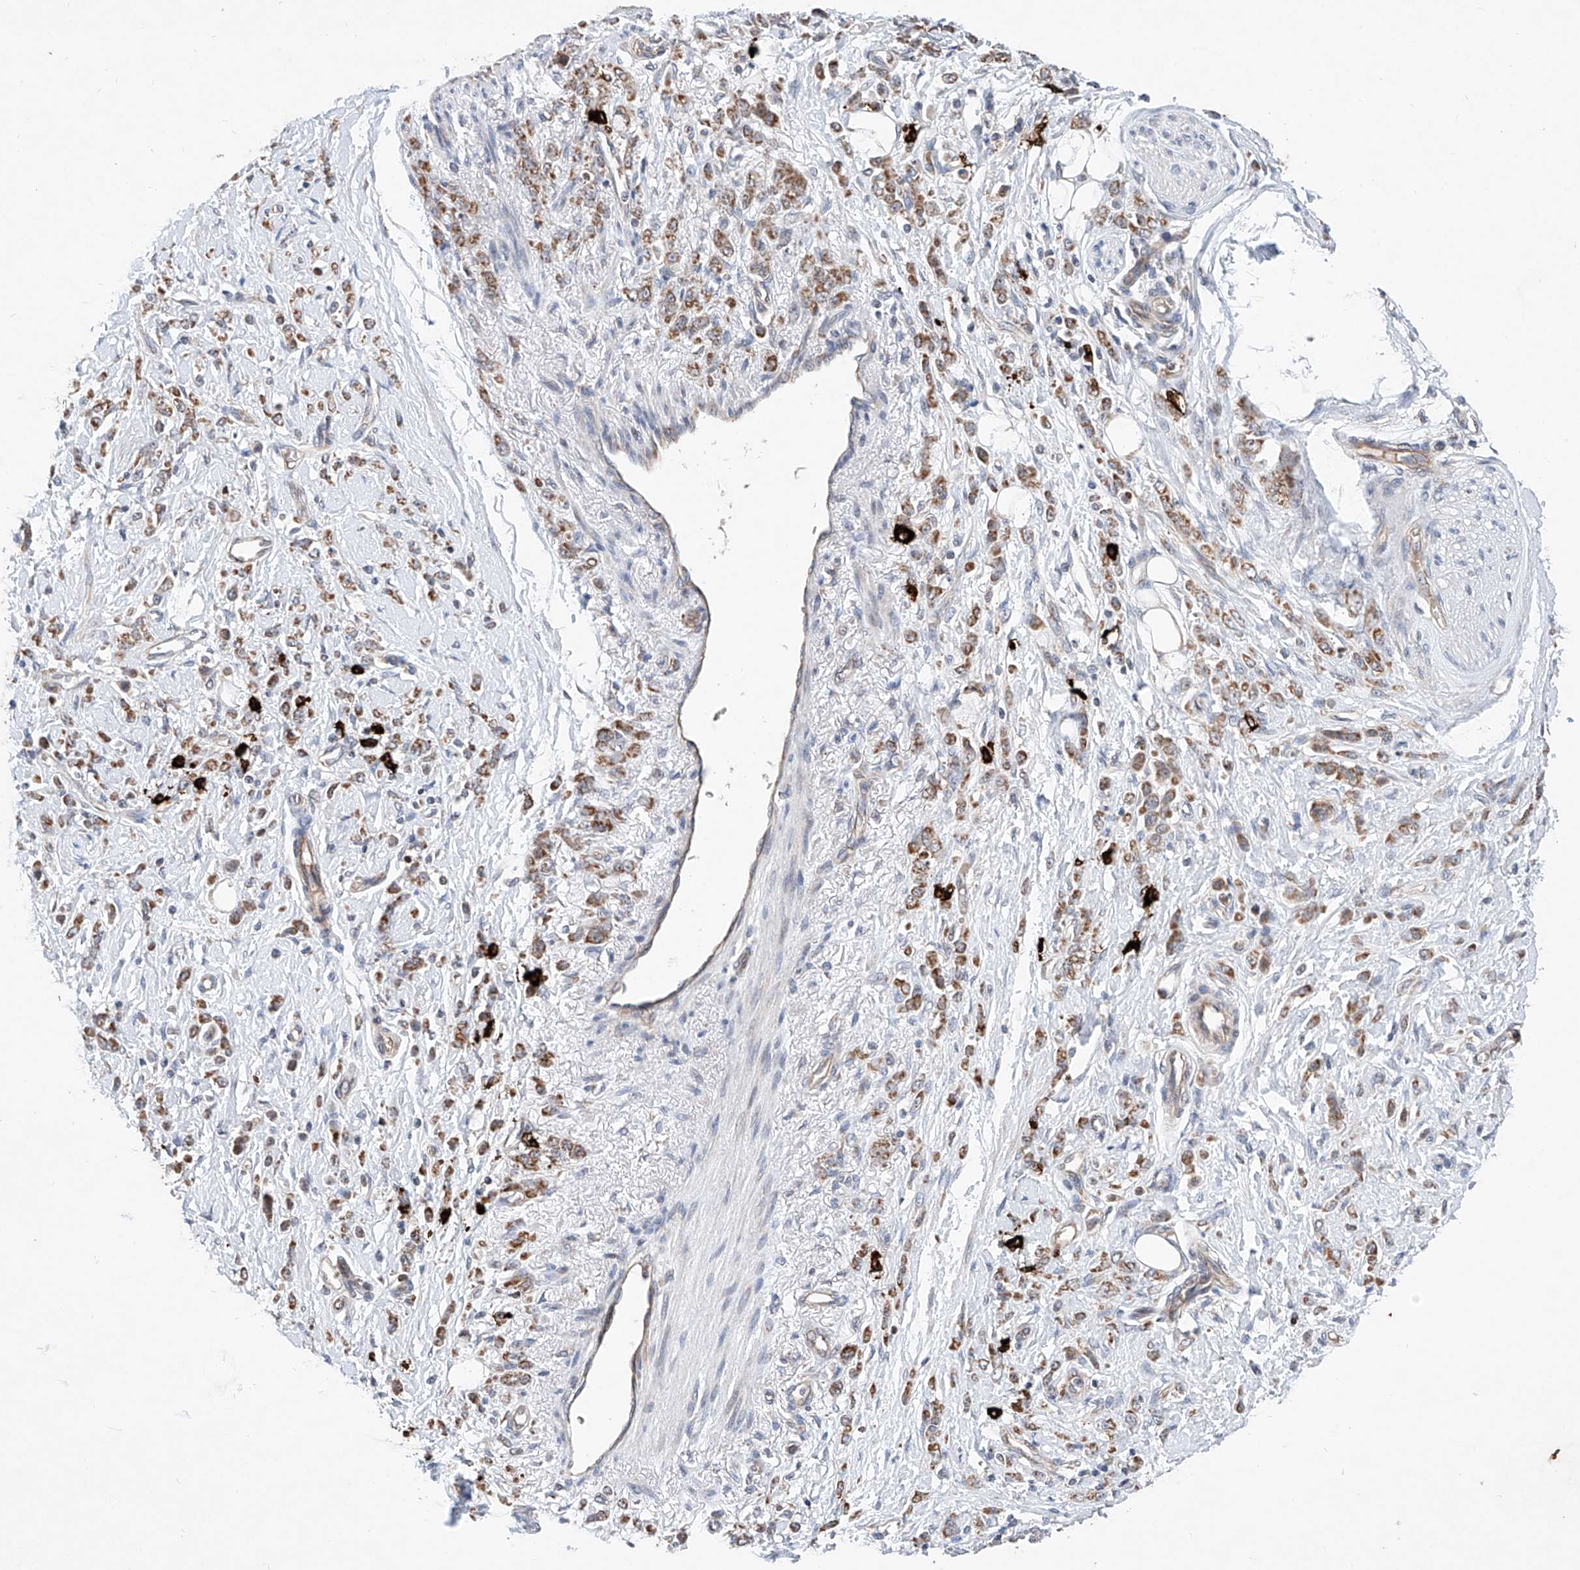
{"staining": {"intensity": "moderate", "quantity": ">75%", "location": "cytoplasmic/membranous"}, "tissue": "stomach cancer", "cell_type": "Tumor cells", "image_type": "cancer", "snomed": [{"axis": "morphology", "description": "Normal tissue, NOS"}, {"axis": "morphology", "description": "Adenocarcinoma, NOS"}, {"axis": "topography", "description": "Stomach"}], "caption": "Brown immunohistochemical staining in adenocarcinoma (stomach) exhibits moderate cytoplasmic/membranous staining in approximately >75% of tumor cells.", "gene": "FASTK", "patient": {"sex": "male", "age": 82}}